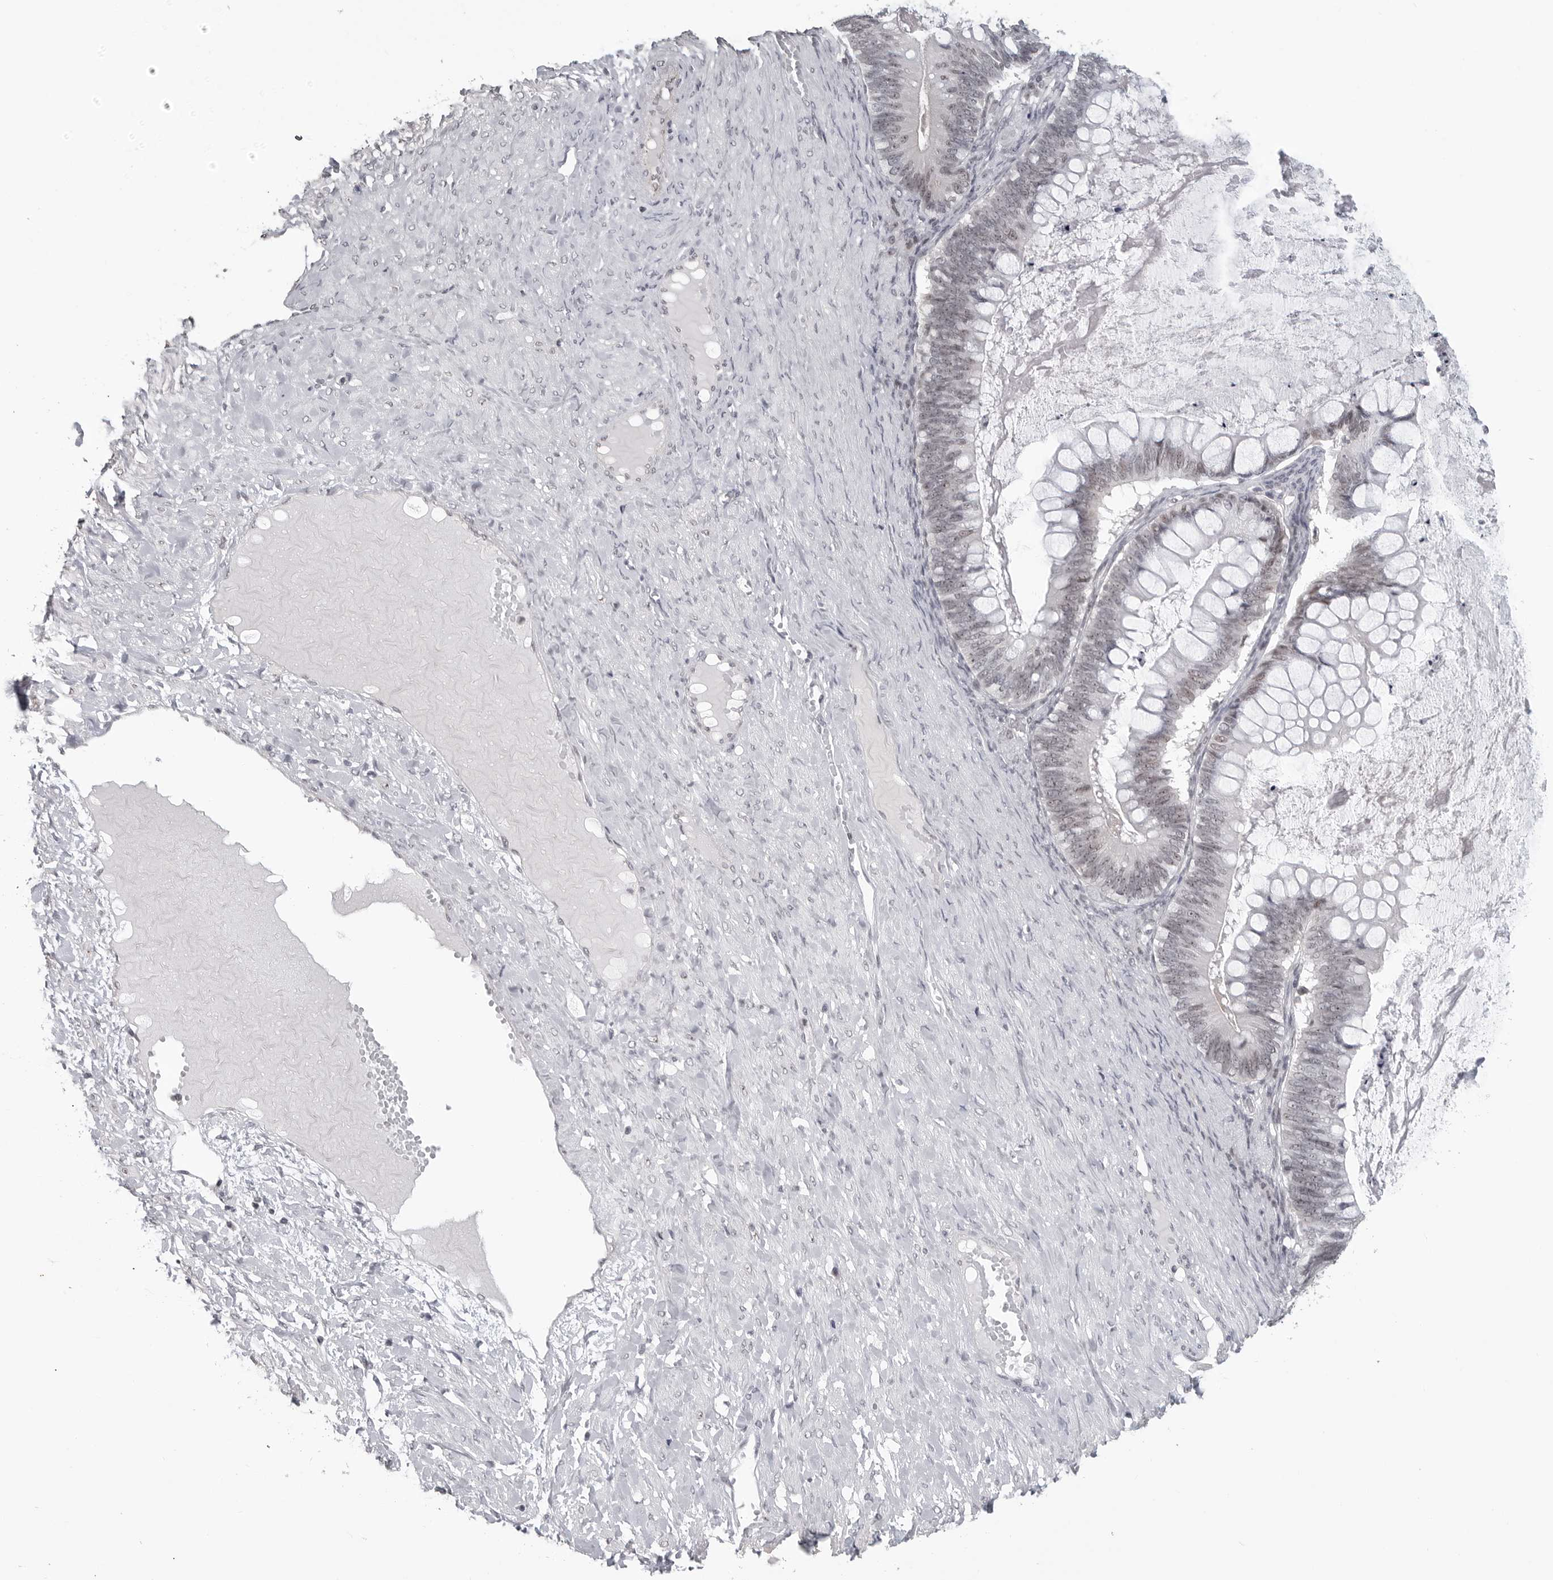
{"staining": {"intensity": "negative", "quantity": "none", "location": "none"}, "tissue": "ovarian cancer", "cell_type": "Tumor cells", "image_type": "cancer", "snomed": [{"axis": "morphology", "description": "Cystadenocarcinoma, mucinous, NOS"}, {"axis": "topography", "description": "Ovary"}], "caption": "Protein analysis of ovarian cancer (mucinous cystadenocarcinoma) displays no significant expression in tumor cells. (DAB immunohistochemistry (IHC) visualized using brightfield microscopy, high magnification).", "gene": "DDX54", "patient": {"sex": "female", "age": 61}}